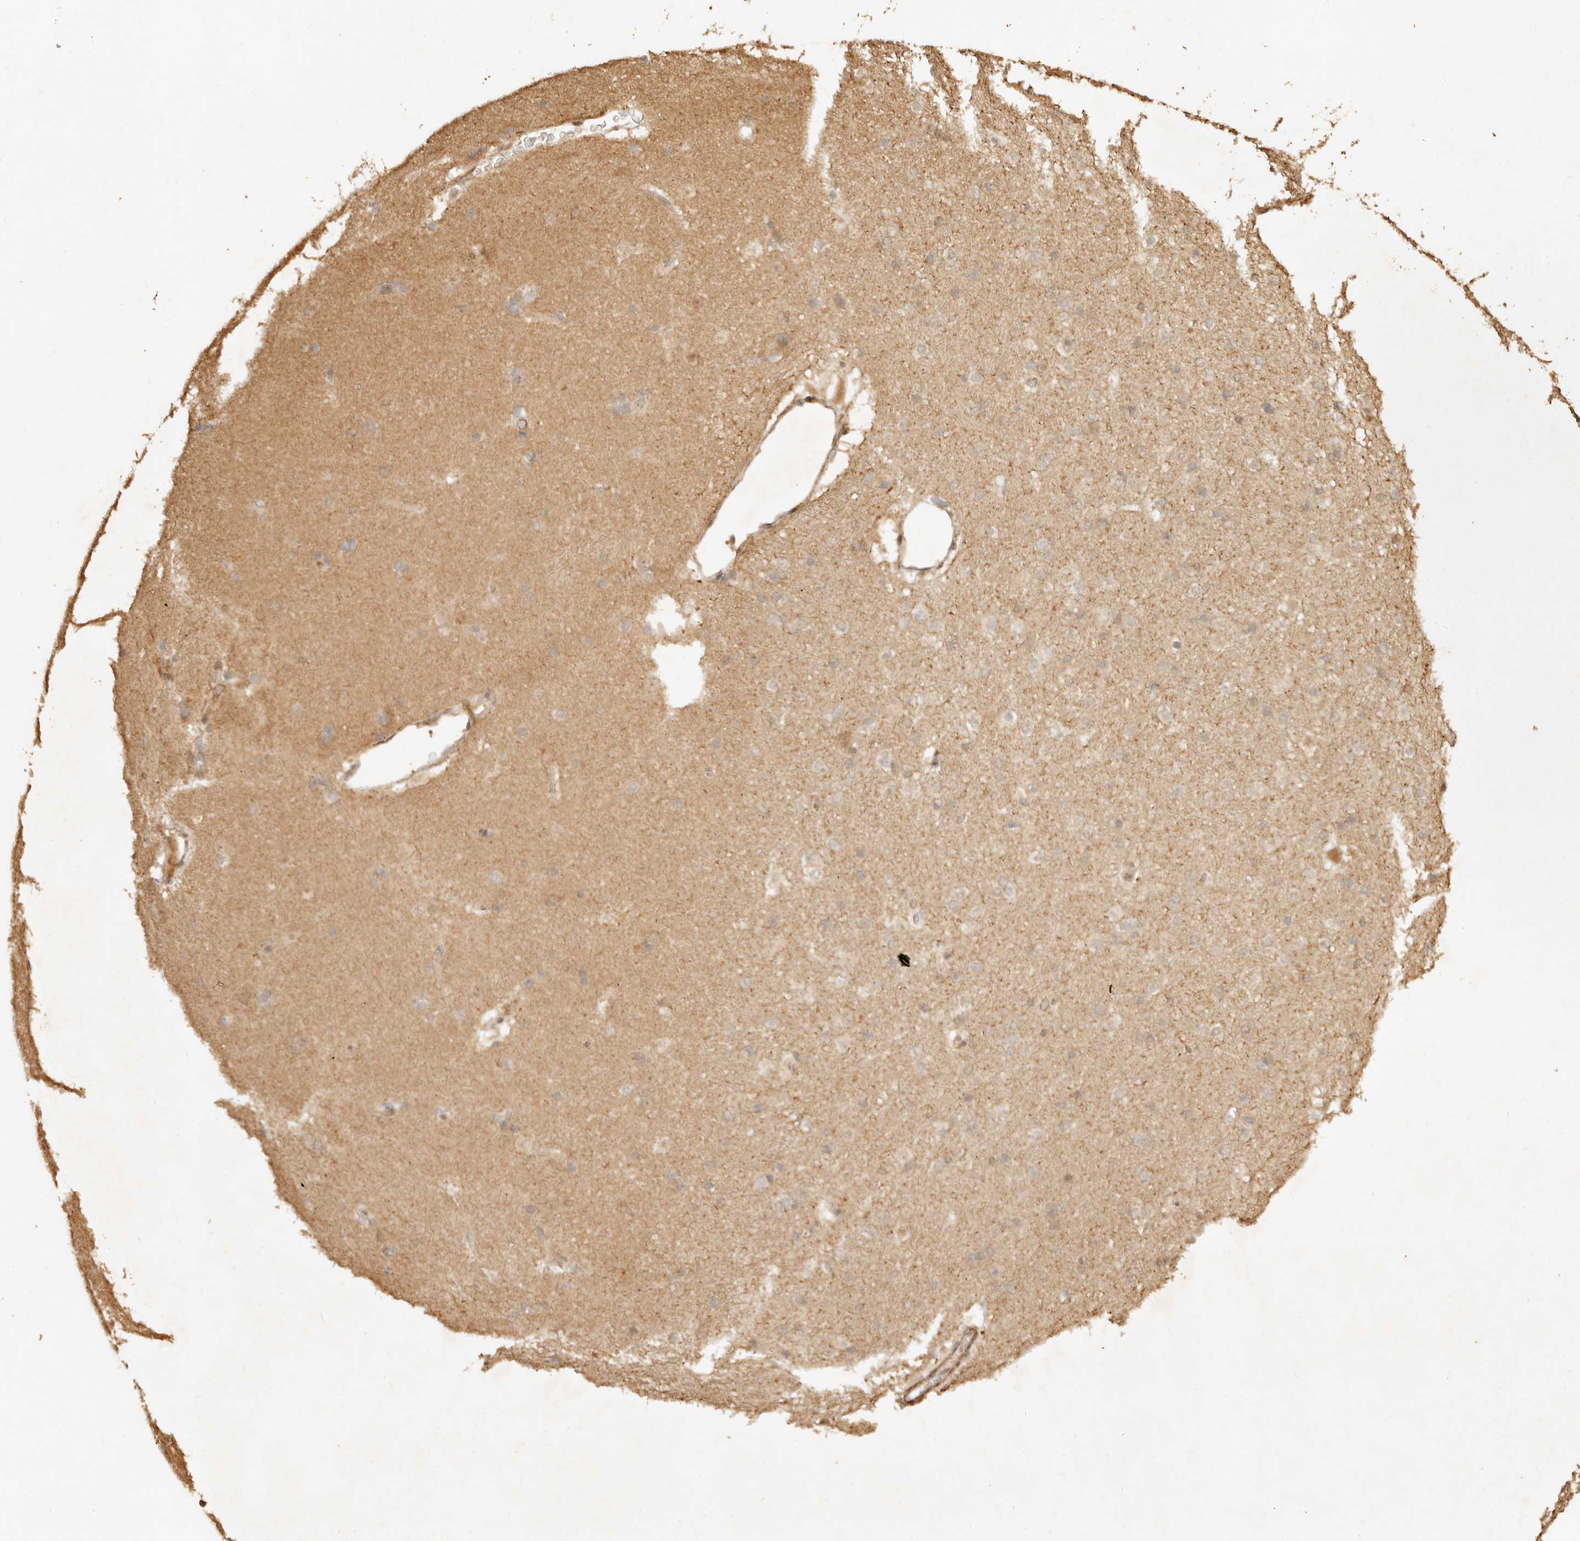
{"staining": {"intensity": "weak", "quantity": "25%-75%", "location": "cytoplasmic/membranous"}, "tissue": "caudate", "cell_type": "Glial cells", "image_type": "normal", "snomed": [{"axis": "morphology", "description": "Normal tissue, NOS"}, {"axis": "topography", "description": "Lateral ventricle wall"}], "caption": "DAB immunohistochemical staining of unremarkable human caudate displays weak cytoplasmic/membranous protein positivity in about 25%-75% of glial cells.", "gene": "KIF2B", "patient": {"sex": "female", "age": 19}}